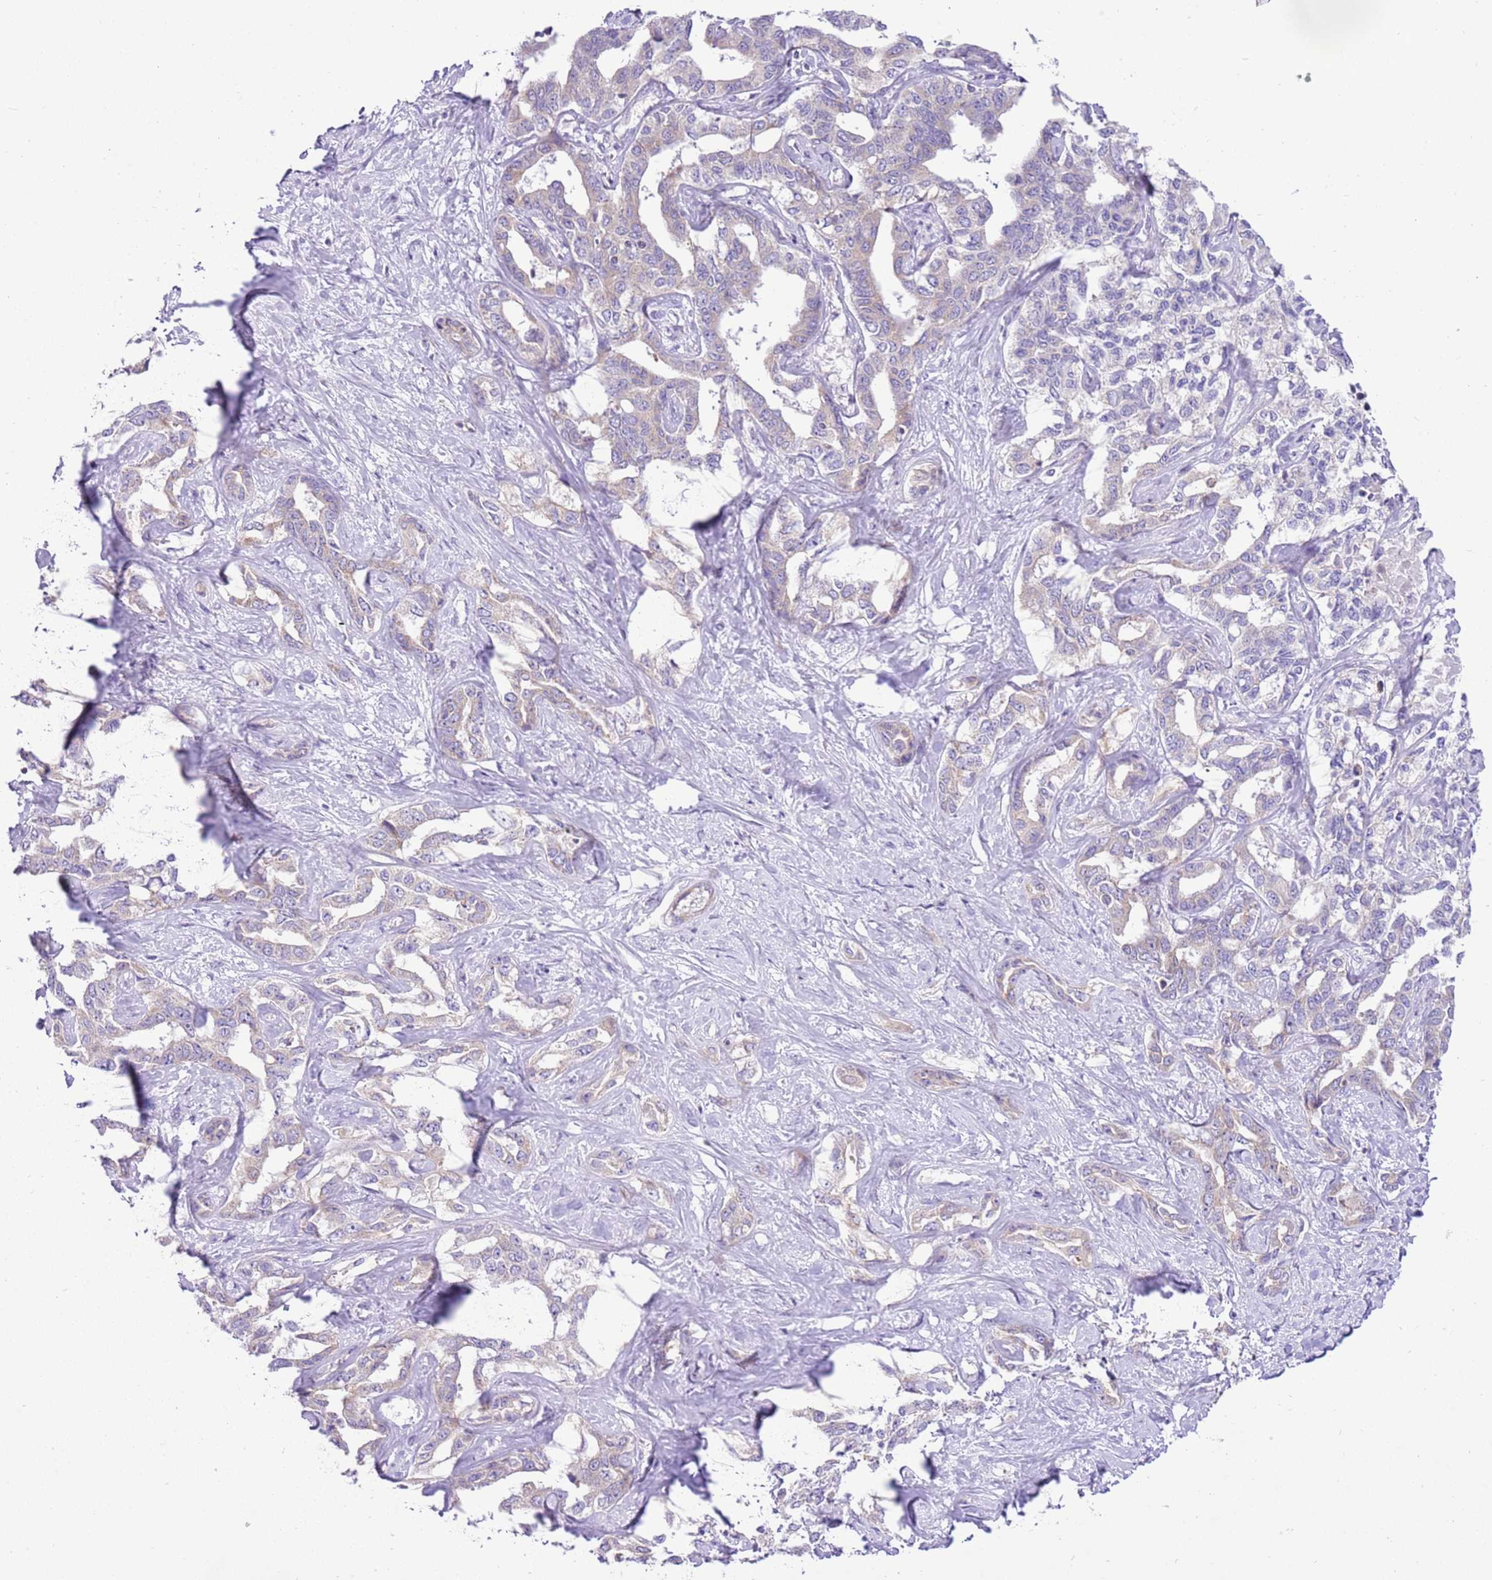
{"staining": {"intensity": "weak", "quantity": "<25%", "location": "cytoplasmic/membranous"}, "tissue": "liver cancer", "cell_type": "Tumor cells", "image_type": "cancer", "snomed": [{"axis": "morphology", "description": "Cholangiocarcinoma"}, {"axis": "topography", "description": "Liver"}], "caption": "An image of liver cancer (cholangiocarcinoma) stained for a protein displays no brown staining in tumor cells. (Brightfield microscopy of DAB (3,3'-diaminobenzidine) immunohistochemistry (IHC) at high magnification).", "gene": "GLCE", "patient": {"sex": "male", "age": 59}}